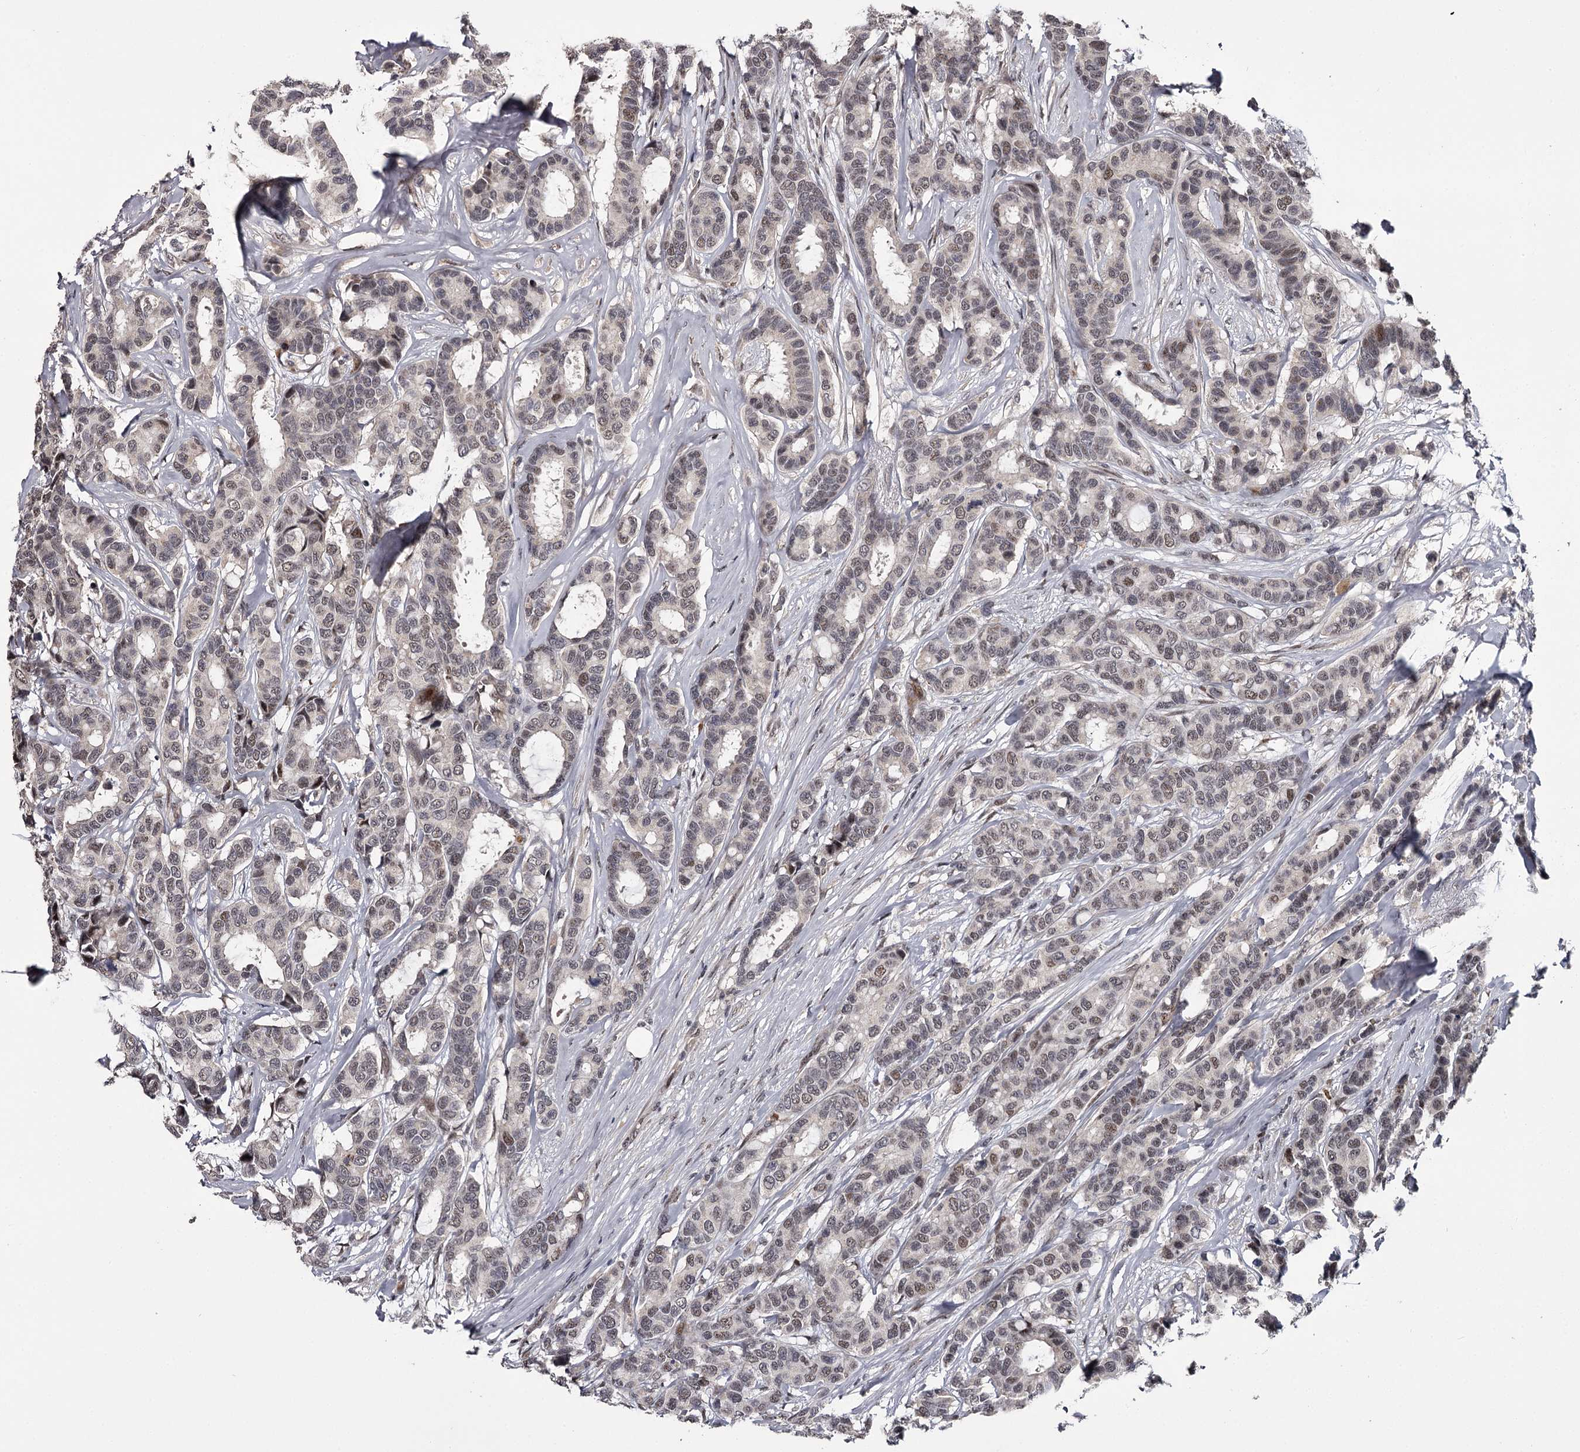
{"staining": {"intensity": "weak", "quantity": "25%-75%", "location": "nuclear"}, "tissue": "breast cancer", "cell_type": "Tumor cells", "image_type": "cancer", "snomed": [{"axis": "morphology", "description": "Duct carcinoma"}, {"axis": "topography", "description": "Breast"}], "caption": "Tumor cells demonstrate low levels of weak nuclear positivity in about 25%-75% of cells in human breast cancer (intraductal carcinoma).", "gene": "RNF44", "patient": {"sex": "female", "age": 87}}